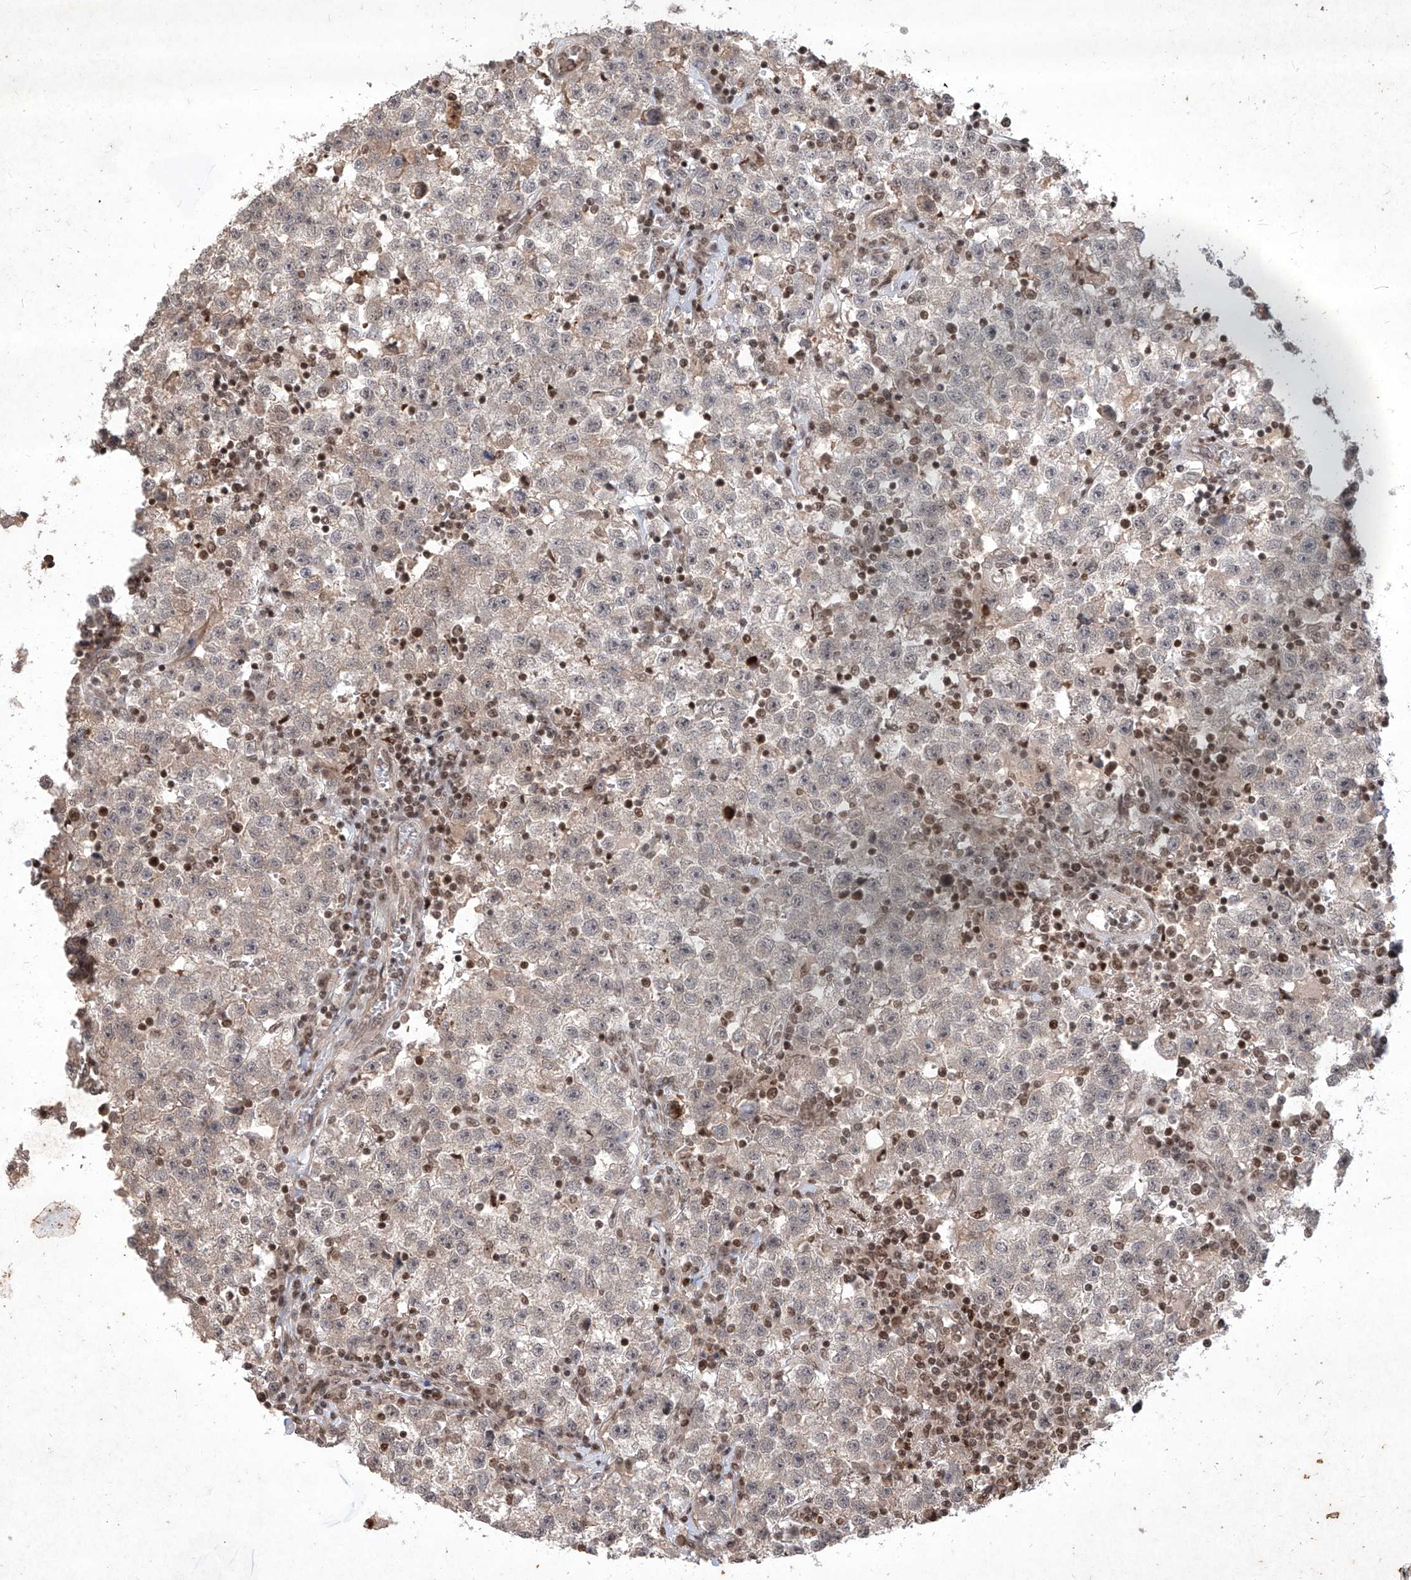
{"staining": {"intensity": "negative", "quantity": "none", "location": "none"}, "tissue": "testis cancer", "cell_type": "Tumor cells", "image_type": "cancer", "snomed": [{"axis": "morphology", "description": "Seminoma, NOS"}, {"axis": "topography", "description": "Testis"}], "caption": "High magnification brightfield microscopy of seminoma (testis) stained with DAB (3,3'-diaminobenzidine) (brown) and counterstained with hematoxylin (blue): tumor cells show no significant positivity.", "gene": "IRF2", "patient": {"sex": "male", "age": 22}}